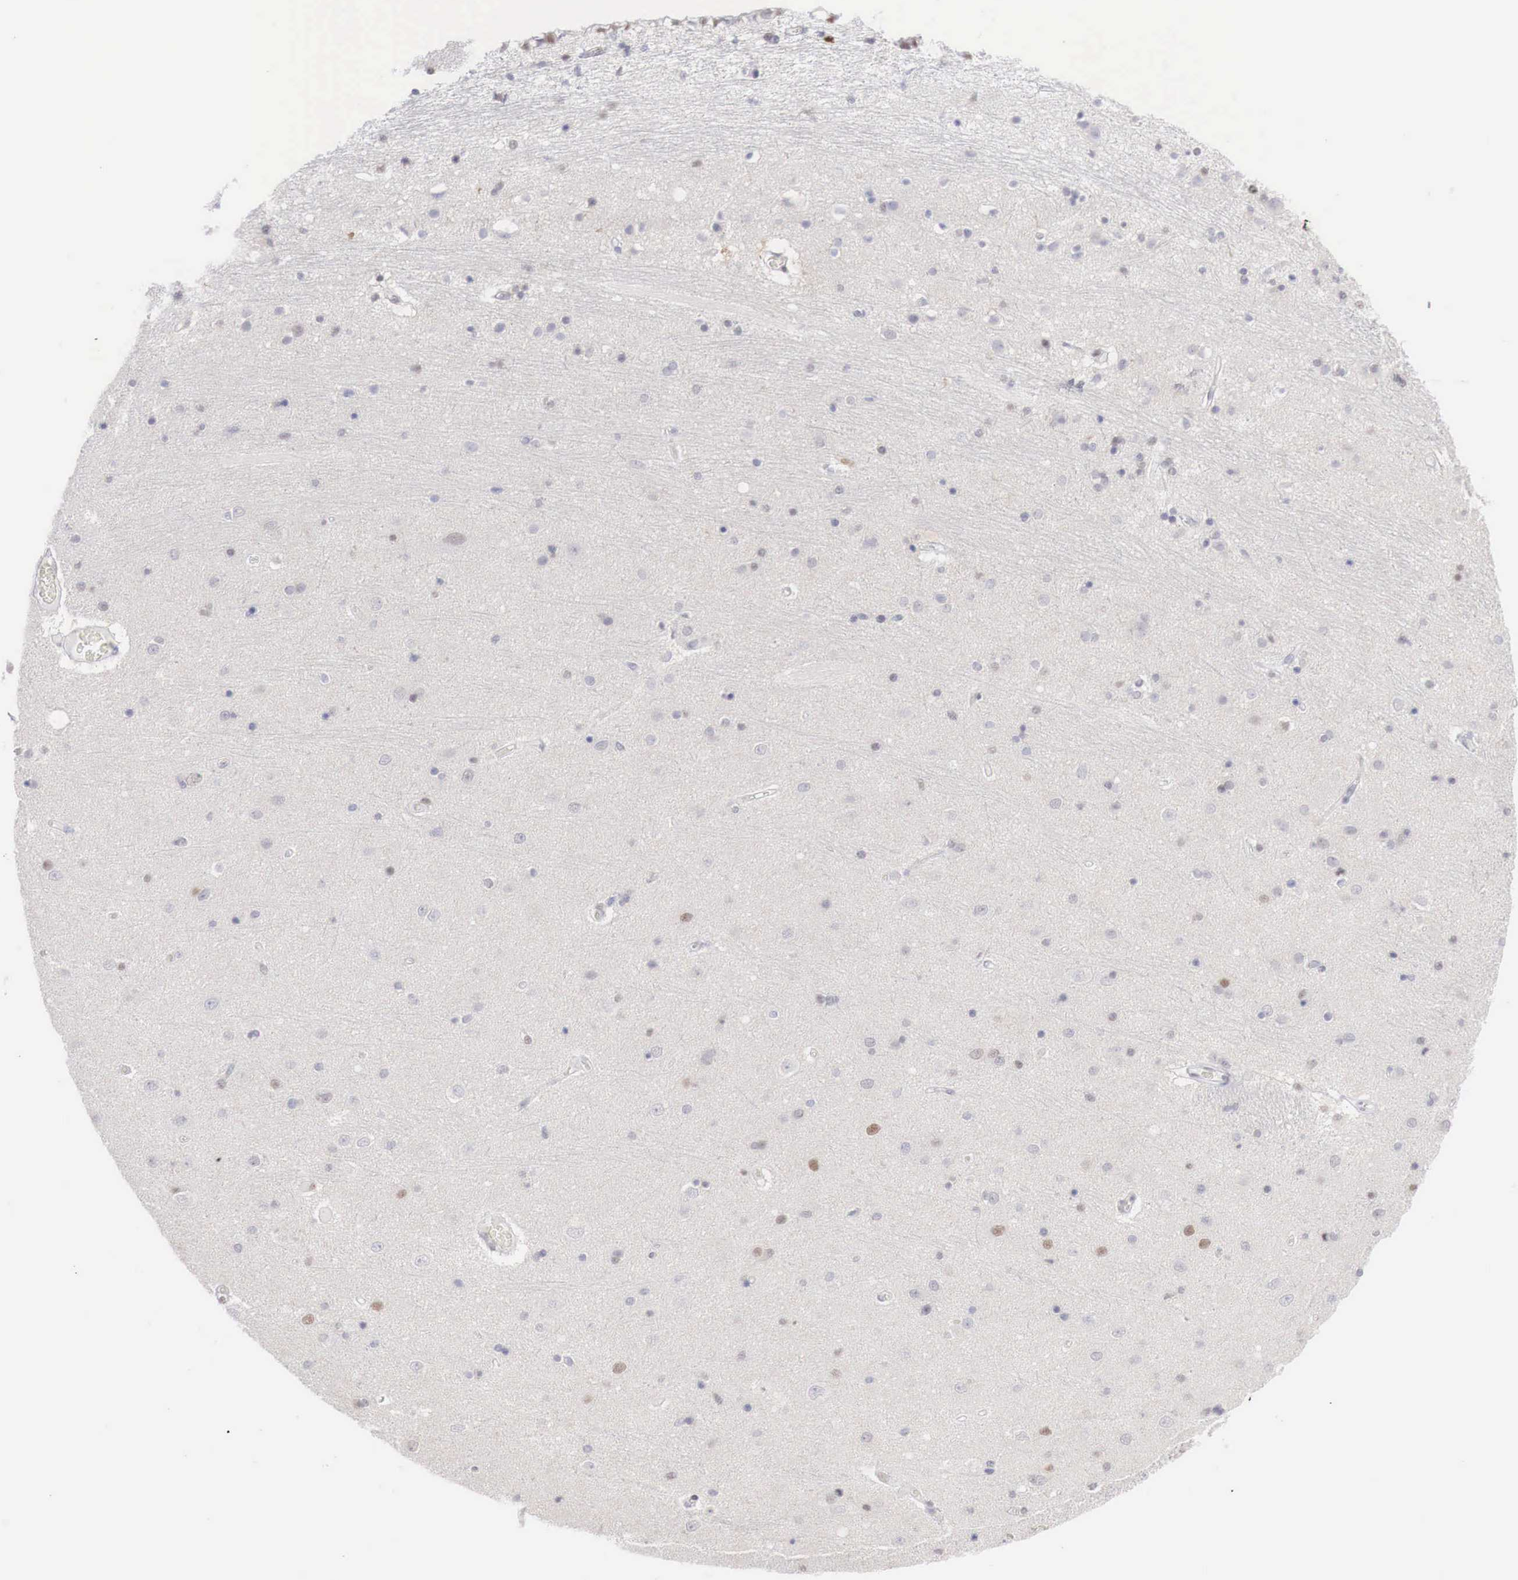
{"staining": {"intensity": "weak", "quantity": "<25%", "location": "nuclear"}, "tissue": "hippocampus", "cell_type": "Glial cells", "image_type": "normal", "snomed": [{"axis": "morphology", "description": "Normal tissue, NOS"}, {"axis": "topography", "description": "Hippocampus"}], "caption": "DAB immunohistochemical staining of normal hippocampus exhibits no significant expression in glial cells.", "gene": "FOXP2", "patient": {"sex": "female", "age": 54}}